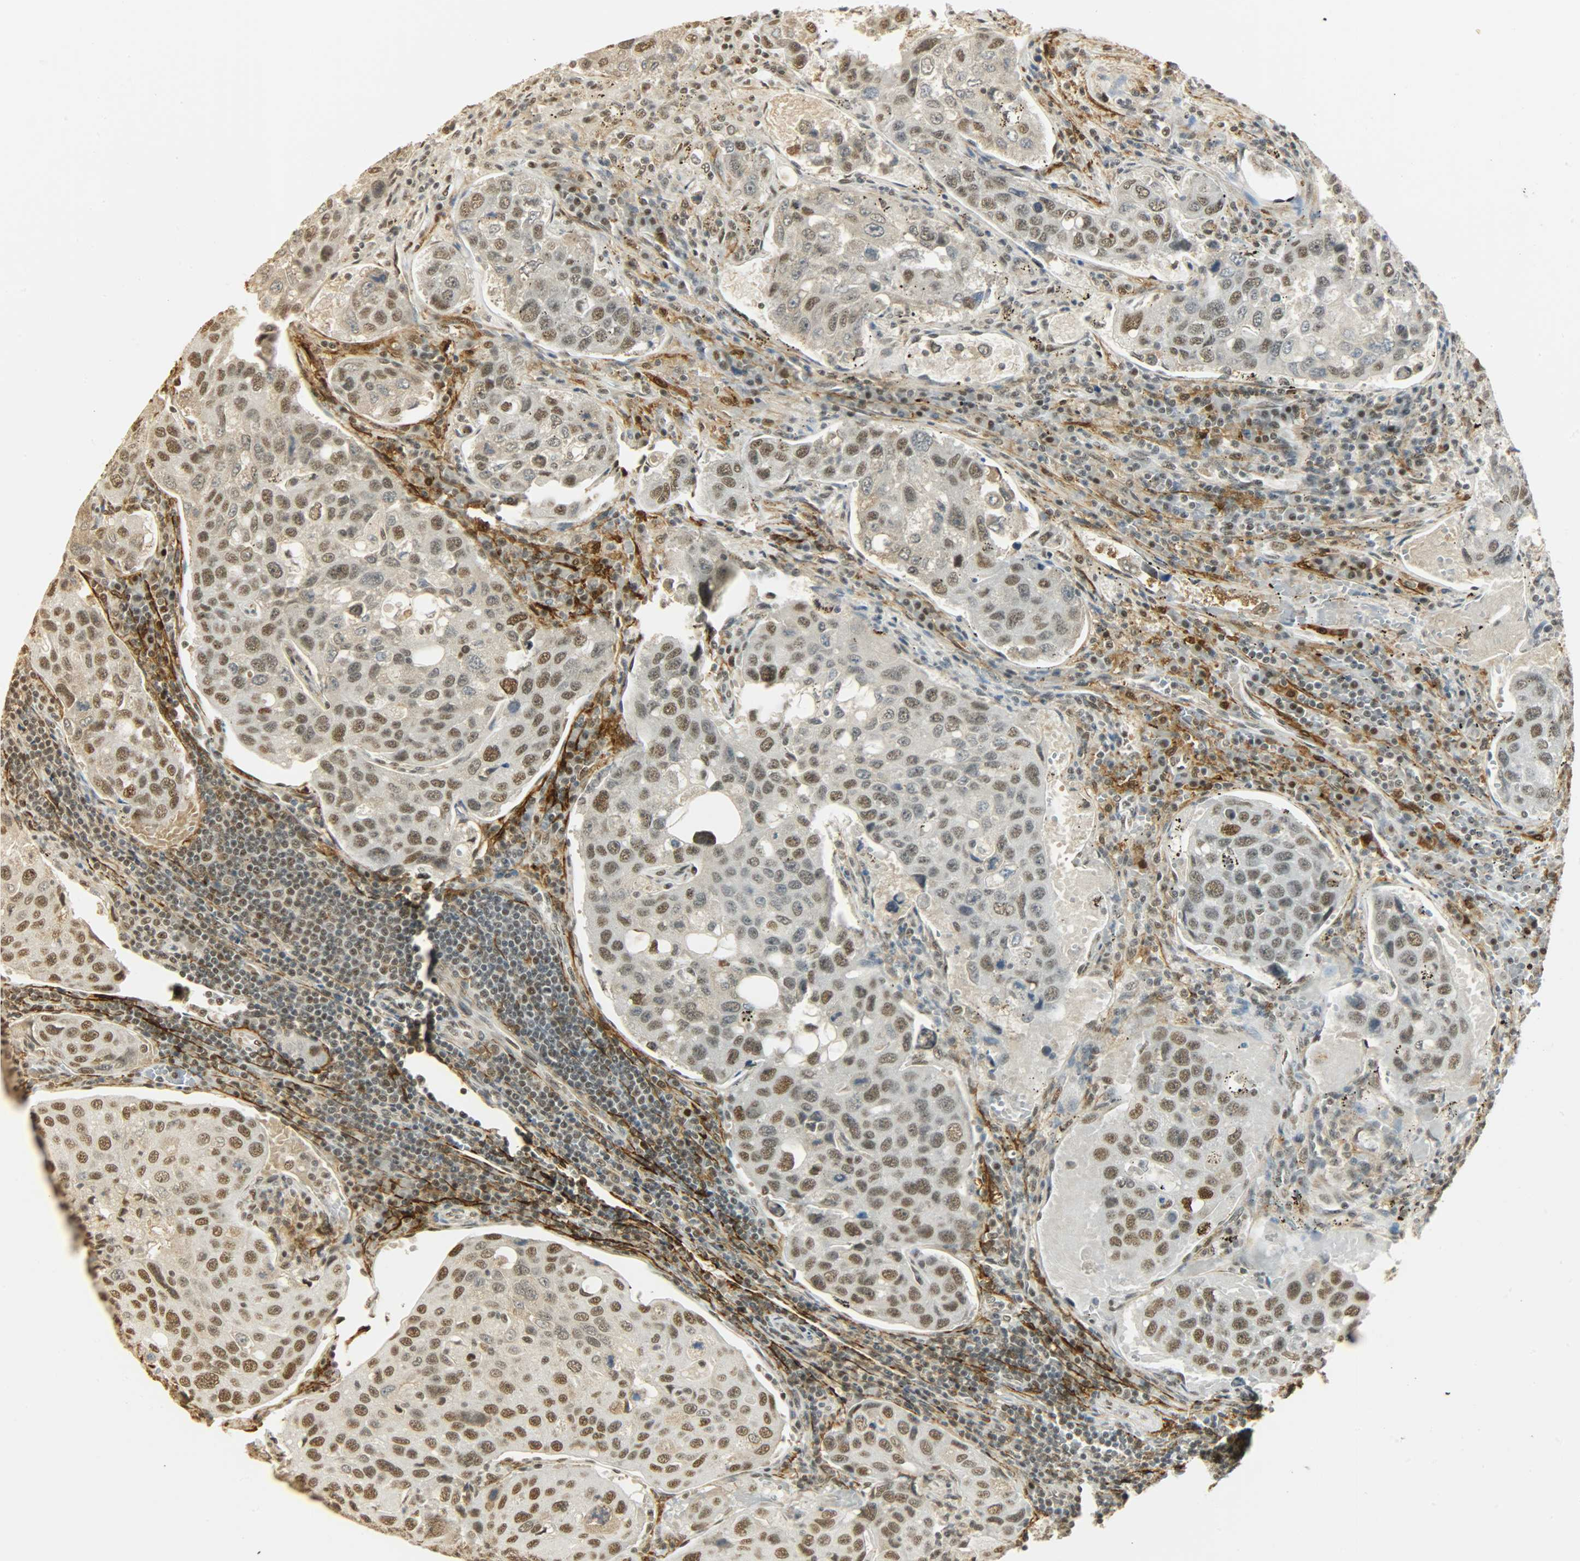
{"staining": {"intensity": "moderate", "quantity": ">75%", "location": "nuclear"}, "tissue": "urothelial cancer", "cell_type": "Tumor cells", "image_type": "cancer", "snomed": [{"axis": "morphology", "description": "Urothelial carcinoma, High grade"}, {"axis": "topography", "description": "Lymph node"}, {"axis": "topography", "description": "Urinary bladder"}], "caption": "A micrograph of urothelial carcinoma (high-grade) stained for a protein shows moderate nuclear brown staining in tumor cells.", "gene": "NGFR", "patient": {"sex": "male", "age": 51}}